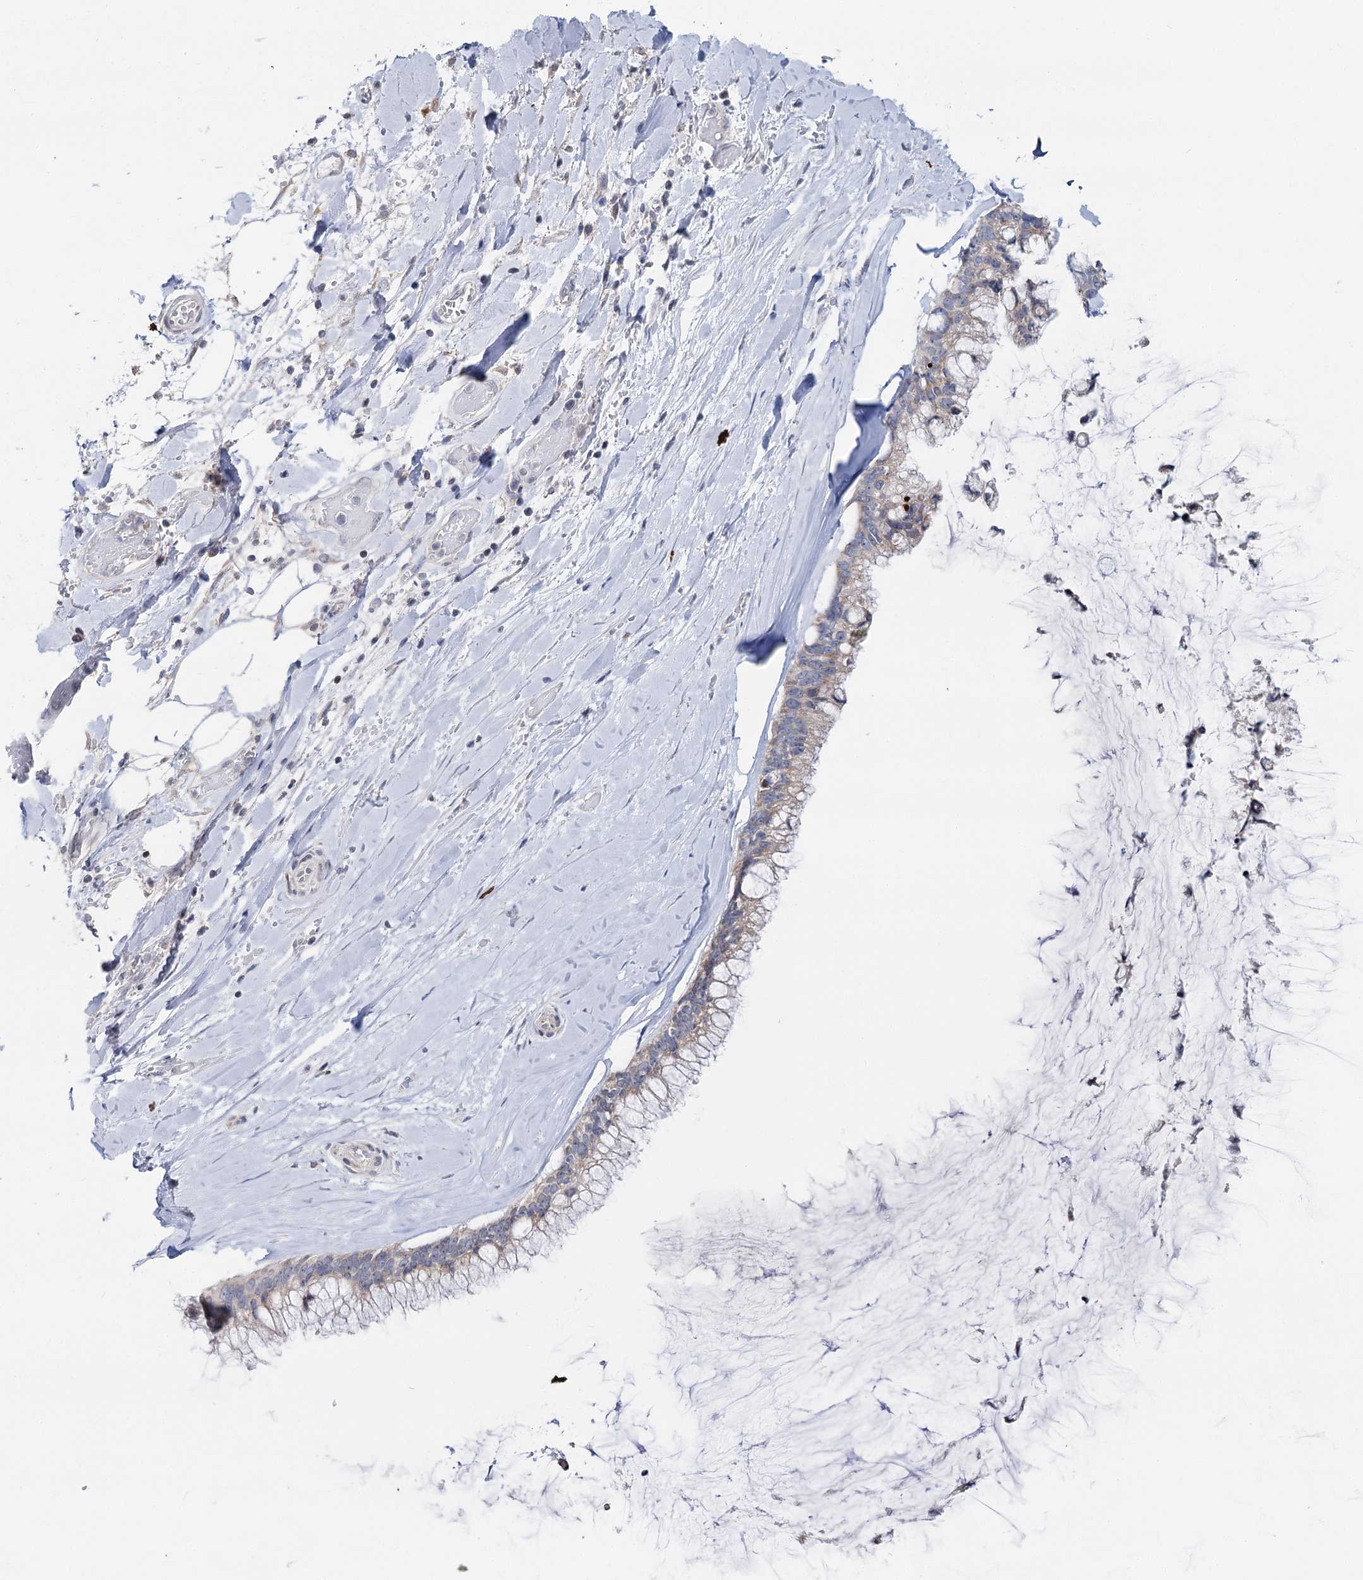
{"staining": {"intensity": "weak", "quantity": "25%-75%", "location": "cytoplasmic/membranous"}, "tissue": "ovarian cancer", "cell_type": "Tumor cells", "image_type": "cancer", "snomed": [{"axis": "morphology", "description": "Cystadenocarcinoma, mucinous, NOS"}, {"axis": "topography", "description": "Ovary"}], "caption": "IHC of human ovarian cancer (mucinous cystadenocarcinoma) reveals low levels of weak cytoplasmic/membranous expression in about 25%-75% of tumor cells.", "gene": "PTGR1", "patient": {"sex": "female", "age": 39}}